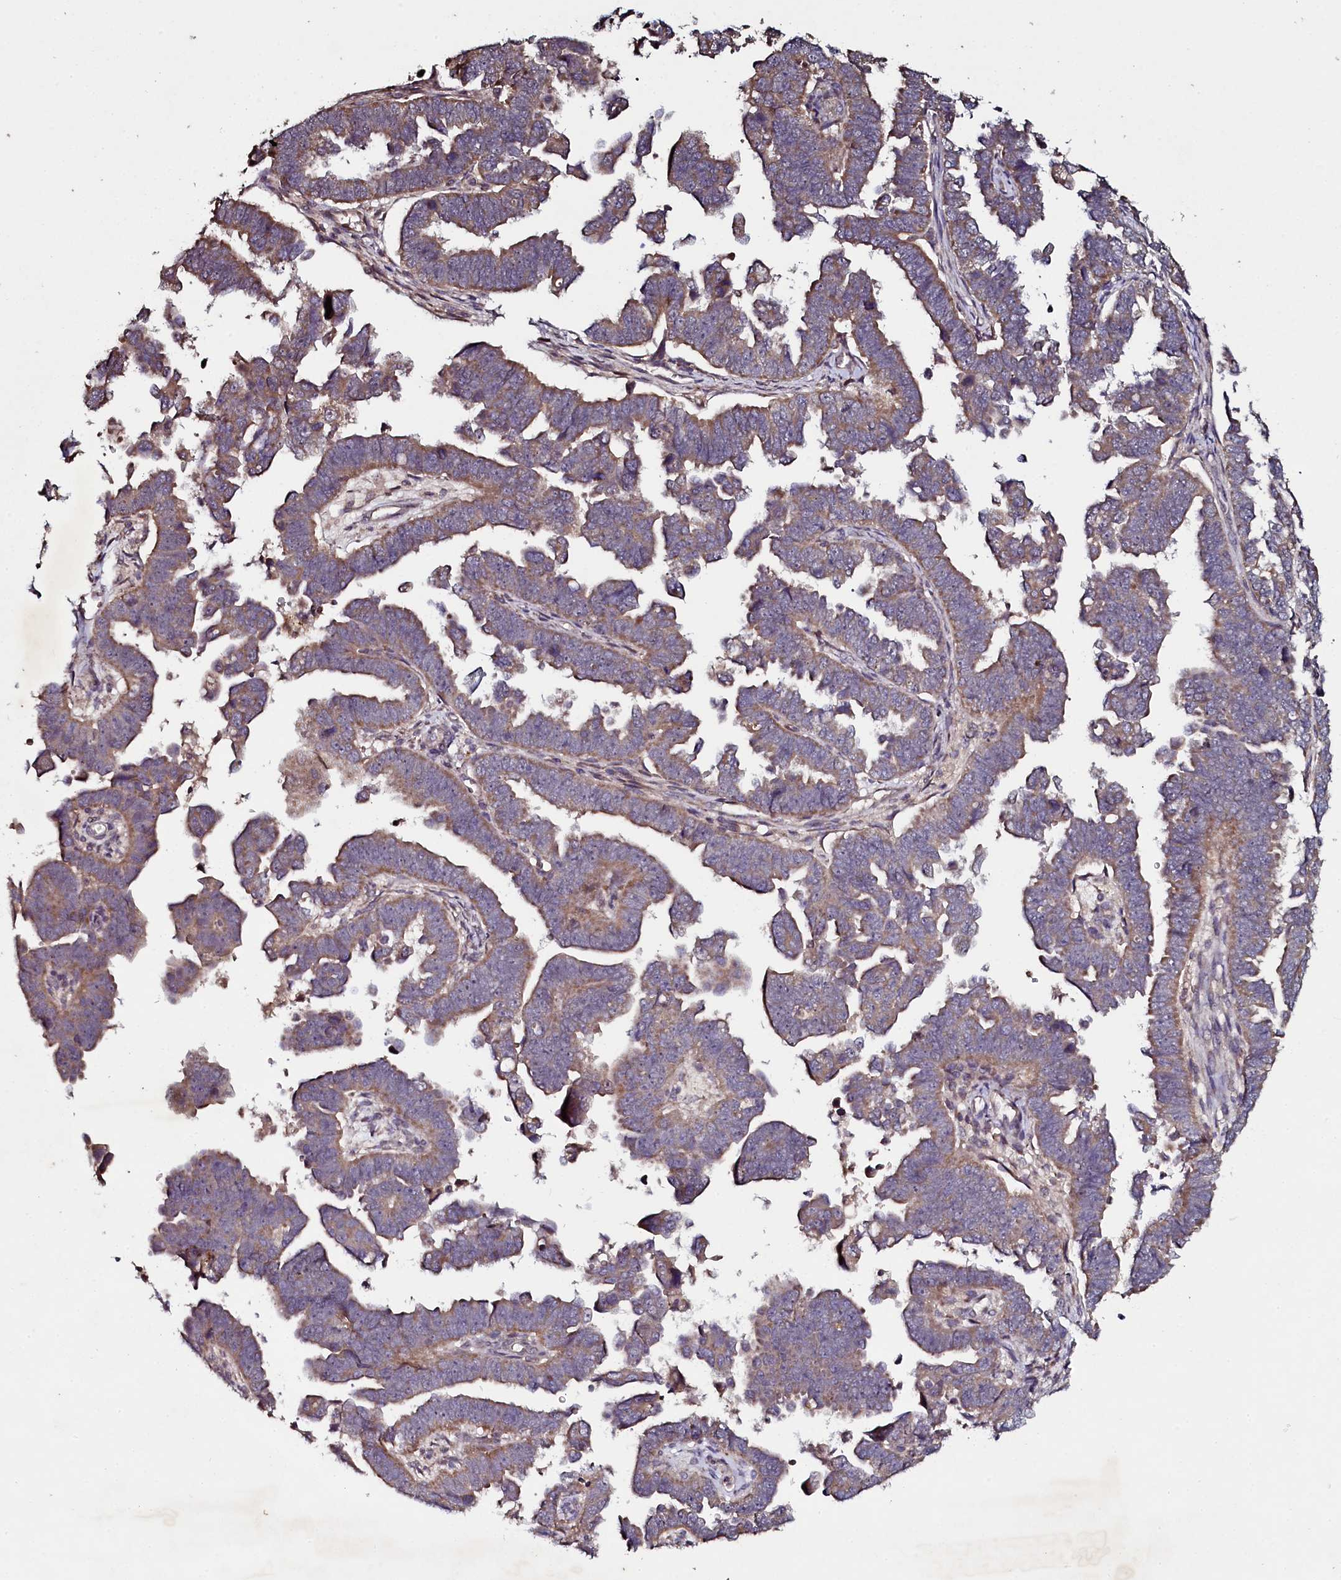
{"staining": {"intensity": "moderate", "quantity": ">75%", "location": "cytoplasmic/membranous"}, "tissue": "endometrial cancer", "cell_type": "Tumor cells", "image_type": "cancer", "snomed": [{"axis": "morphology", "description": "Adenocarcinoma, NOS"}, {"axis": "topography", "description": "Endometrium"}], "caption": "Moderate cytoplasmic/membranous positivity is identified in about >75% of tumor cells in endometrial cancer. Immunohistochemistry (ihc) stains the protein in brown and the nuclei are stained blue.", "gene": "SEC24C", "patient": {"sex": "female", "age": 75}}